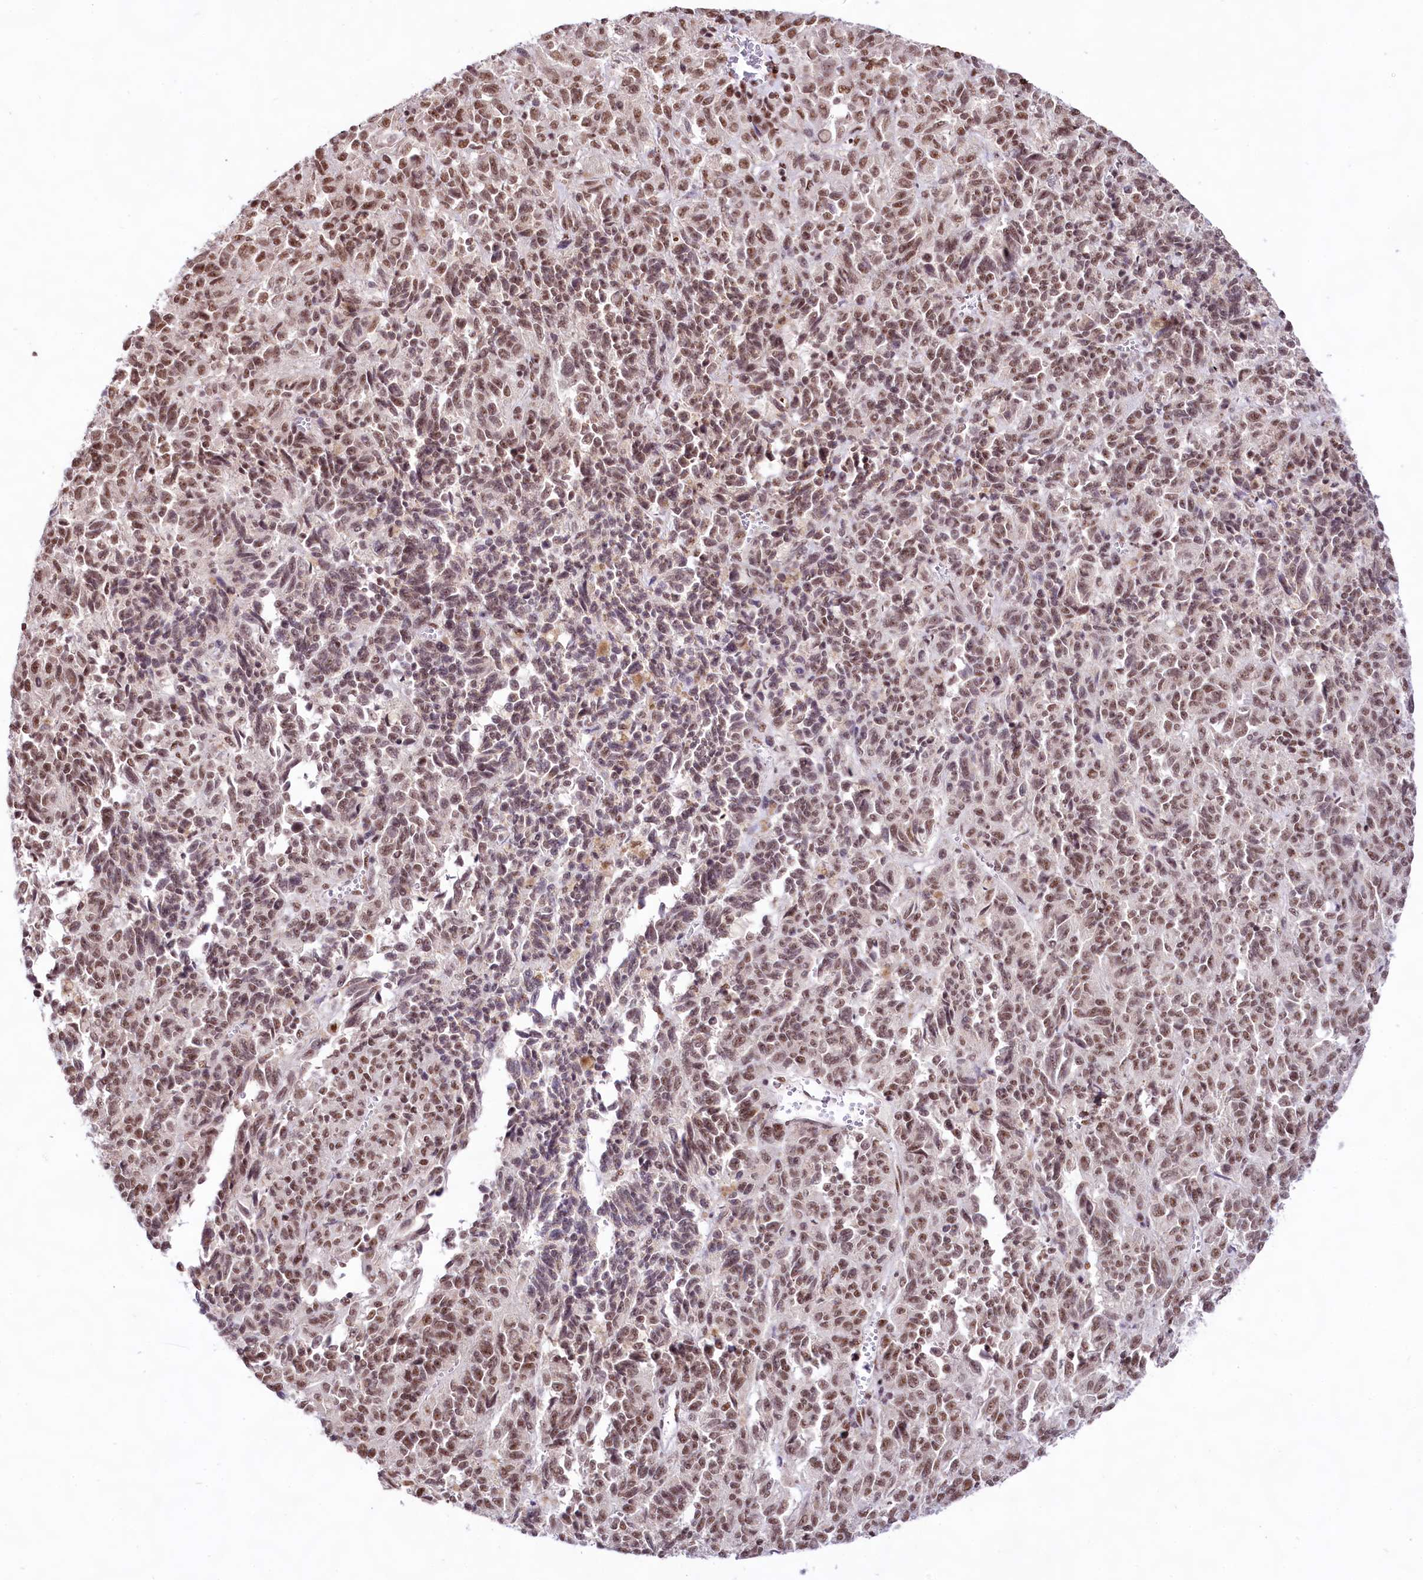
{"staining": {"intensity": "moderate", "quantity": ">75%", "location": "nuclear"}, "tissue": "melanoma", "cell_type": "Tumor cells", "image_type": "cancer", "snomed": [{"axis": "morphology", "description": "Malignant melanoma, Metastatic site"}, {"axis": "topography", "description": "Lung"}], "caption": "Immunohistochemical staining of human melanoma displays medium levels of moderate nuclear staining in approximately >75% of tumor cells.", "gene": "HIRA", "patient": {"sex": "male", "age": 64}}